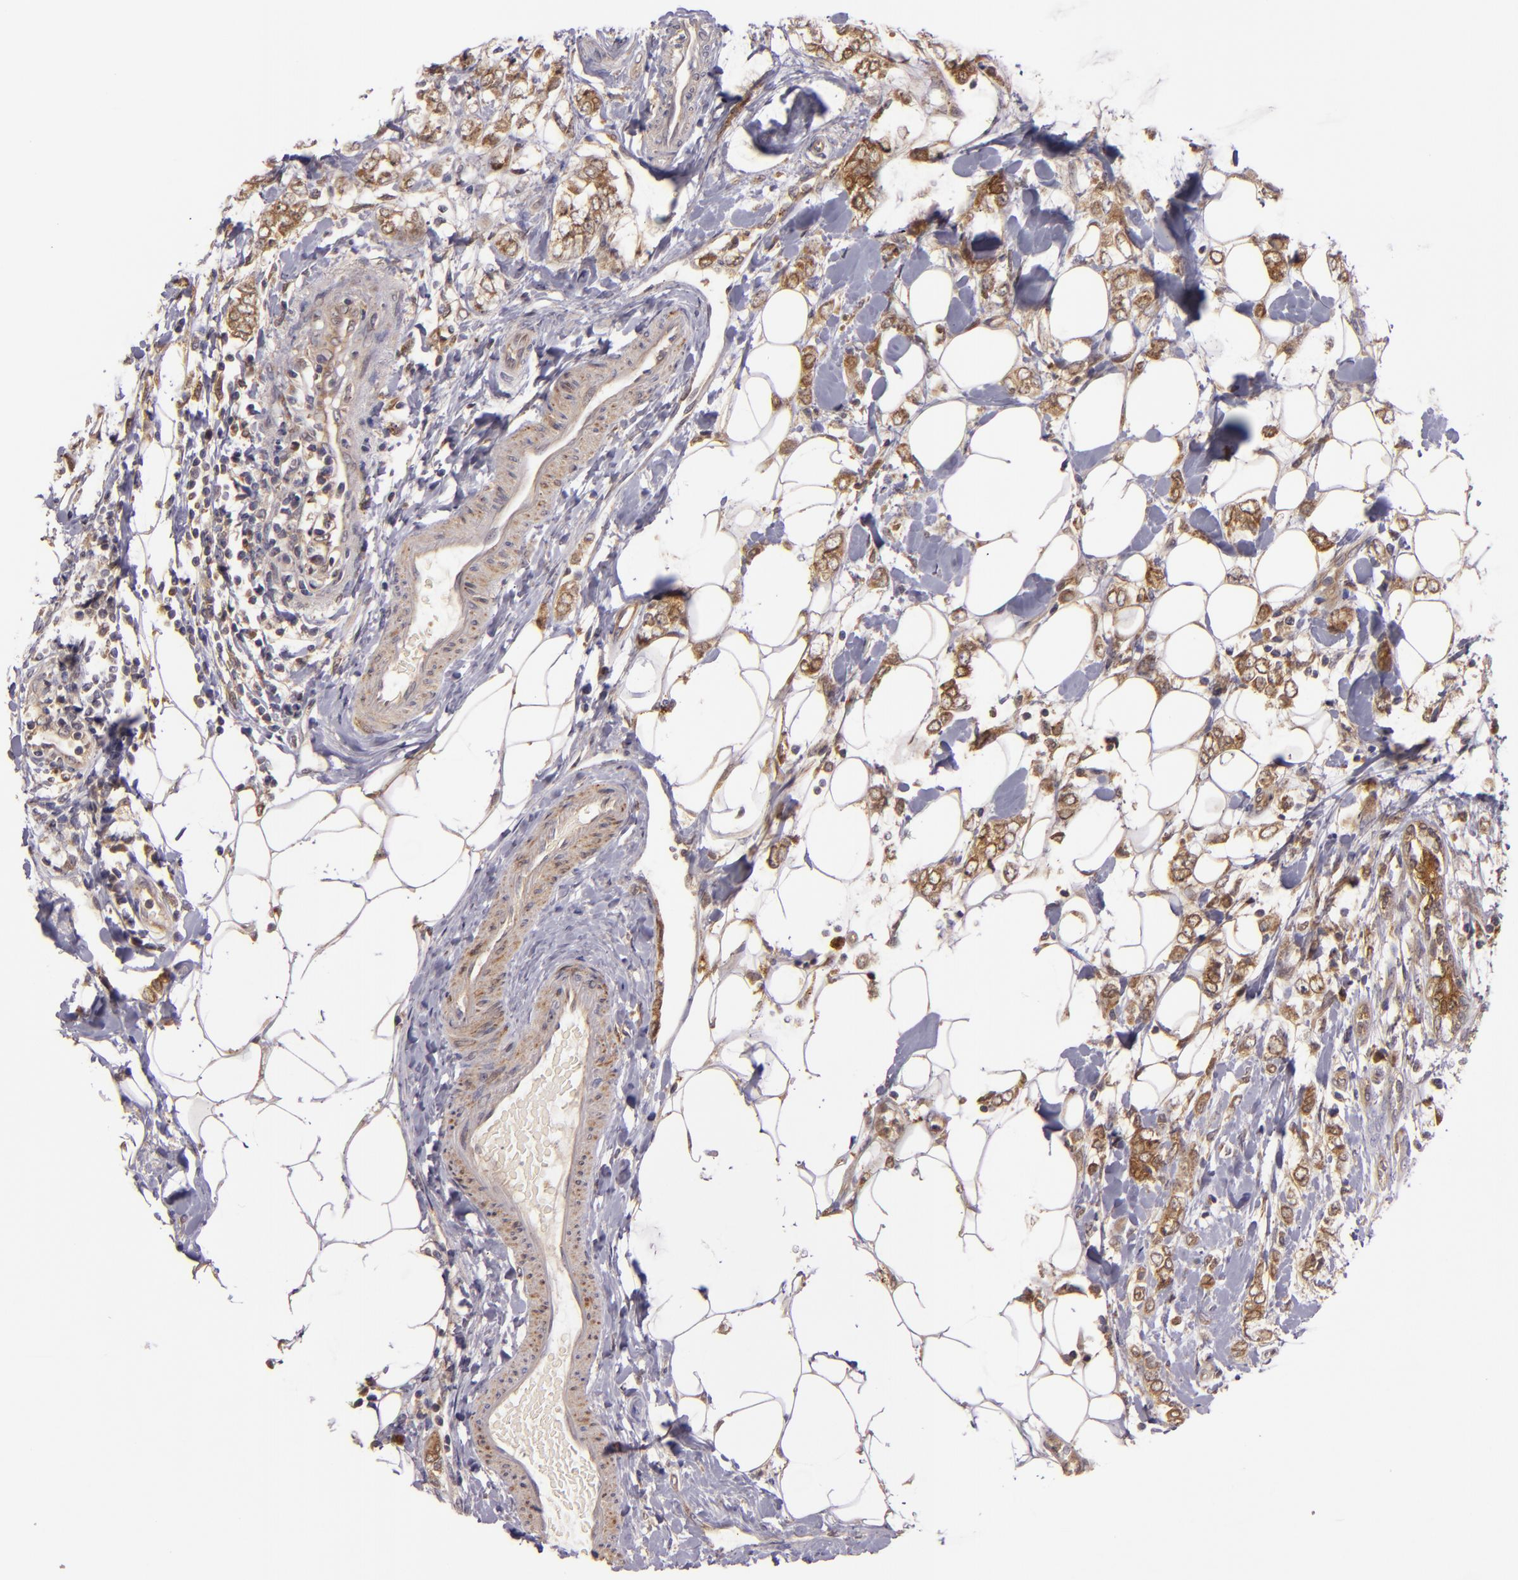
{"staining": {"intensity": "moderate", "quantity": ">75%", "location": "cytoplasmic/membranous"}, "tissue": "breast cancer", "cell_type": "Tumor cells", "image_type": "cancer", "snomed": [{"axis": "morphology", "description": "Normal tissue, NOS"}, {"axis": "morphology", "description": "Lobular carcinoma"}, {"axis": "topography", "description": "Breast"}], "caption": "This image displays immunohistochemistry staining of human lobular carcinoma (breast), with medium moderate cytoplasmic/membranous expression in approximately >75% of tumor cells.", "gene": "FHIT", "patient": {"sex": "female", "age": 47}}